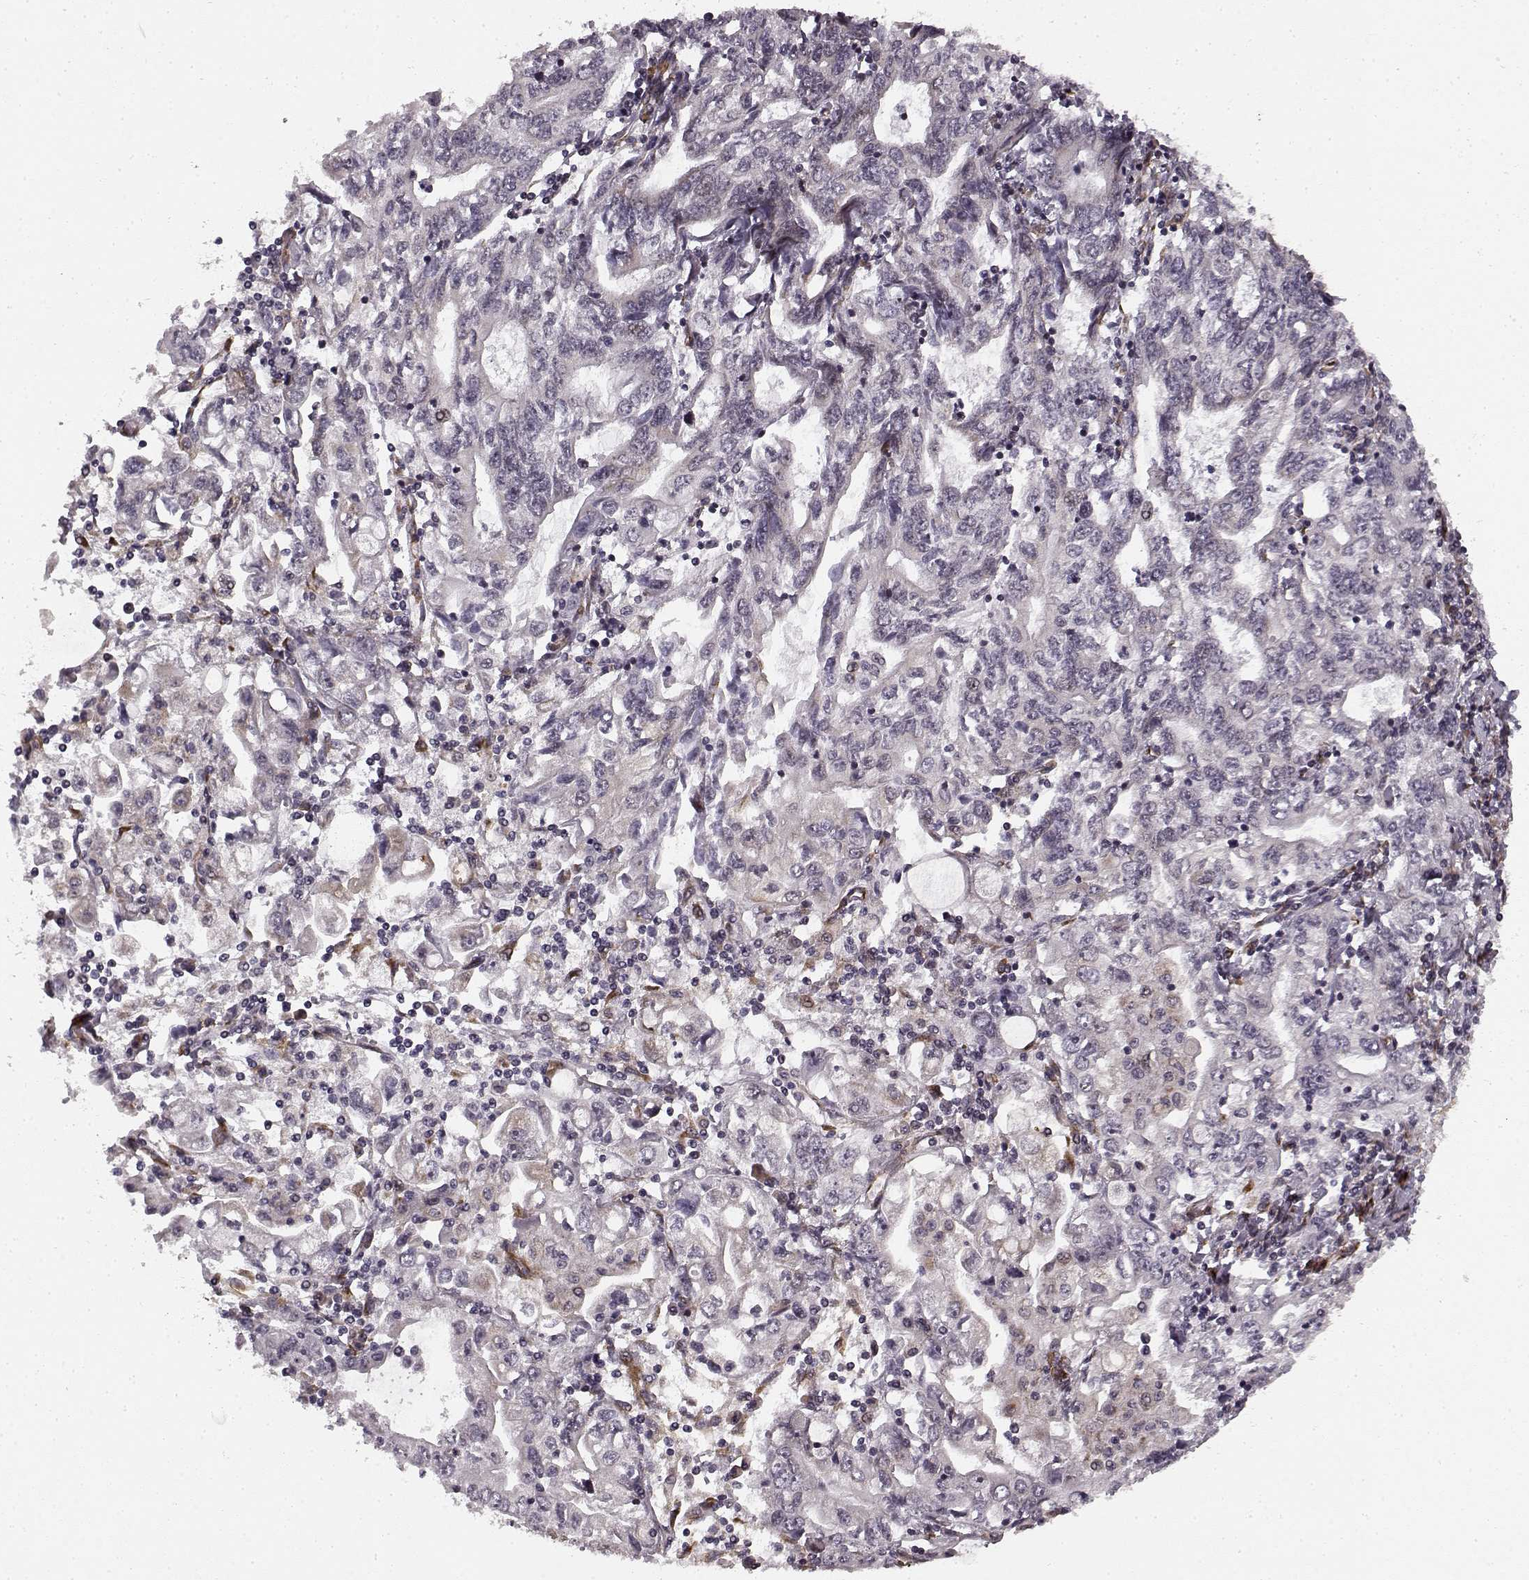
{"staining": {"intensity": "negative", "quantity": "none", "location": "none"}, "tissue": "stomach cancer", "cell_type": "Tumor cells", "image_type": "cancer", "snomed": [{"axis": "morphology", "description": "Adenocarcinoma, NOS"}, {"axis": "topography", "description": "Stomach, lower"}], "caption": "Adenocarcinoma (stomach) stained for a protein using IHC displays no positivity tumor cells.", "gene": "TMEM14A", "patient": {"sex": "female", "age": 72}}